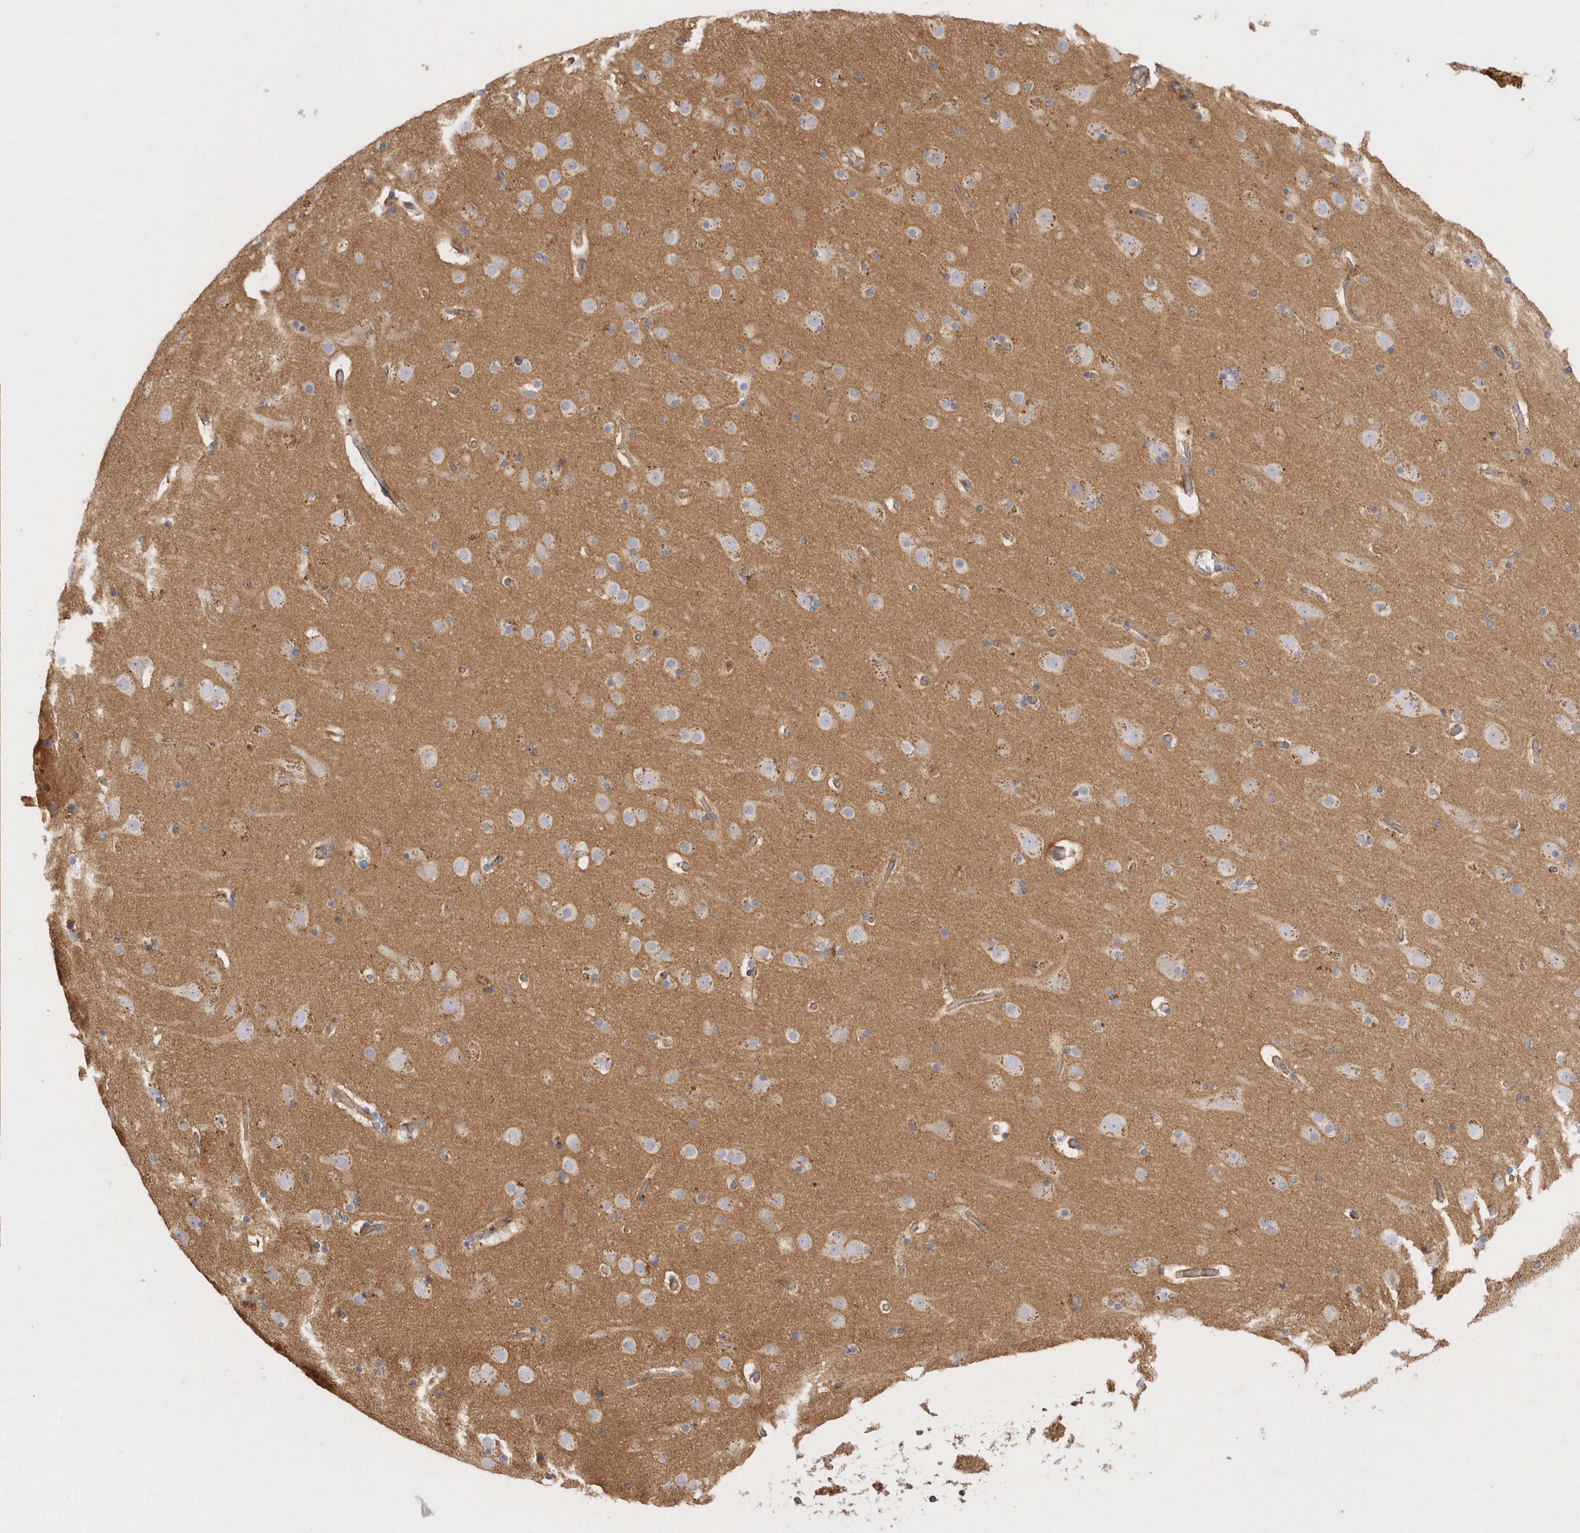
{"staining": {"intensity": "weak", "quantity": "25%-75%", "location": "cytoplasmic/membranous"}, "tissue": "cerebral cortex", "cell_type": "Endothelial cells", "image_type": "normal", "snomed": [{"axis": "morphology", "description": "Normal tissue, NOS"}, {"axis": "topography", "description": "Cerebral cortex"}], "caption": "The micrograph demonstrates staining of benign cerebral cortex, revealing weak cytoplasmic/membranous protein positivity (brown color) within endothelial cells.", "gene": "CHMP6", "patient": {"sex": "male", "age": 57}}